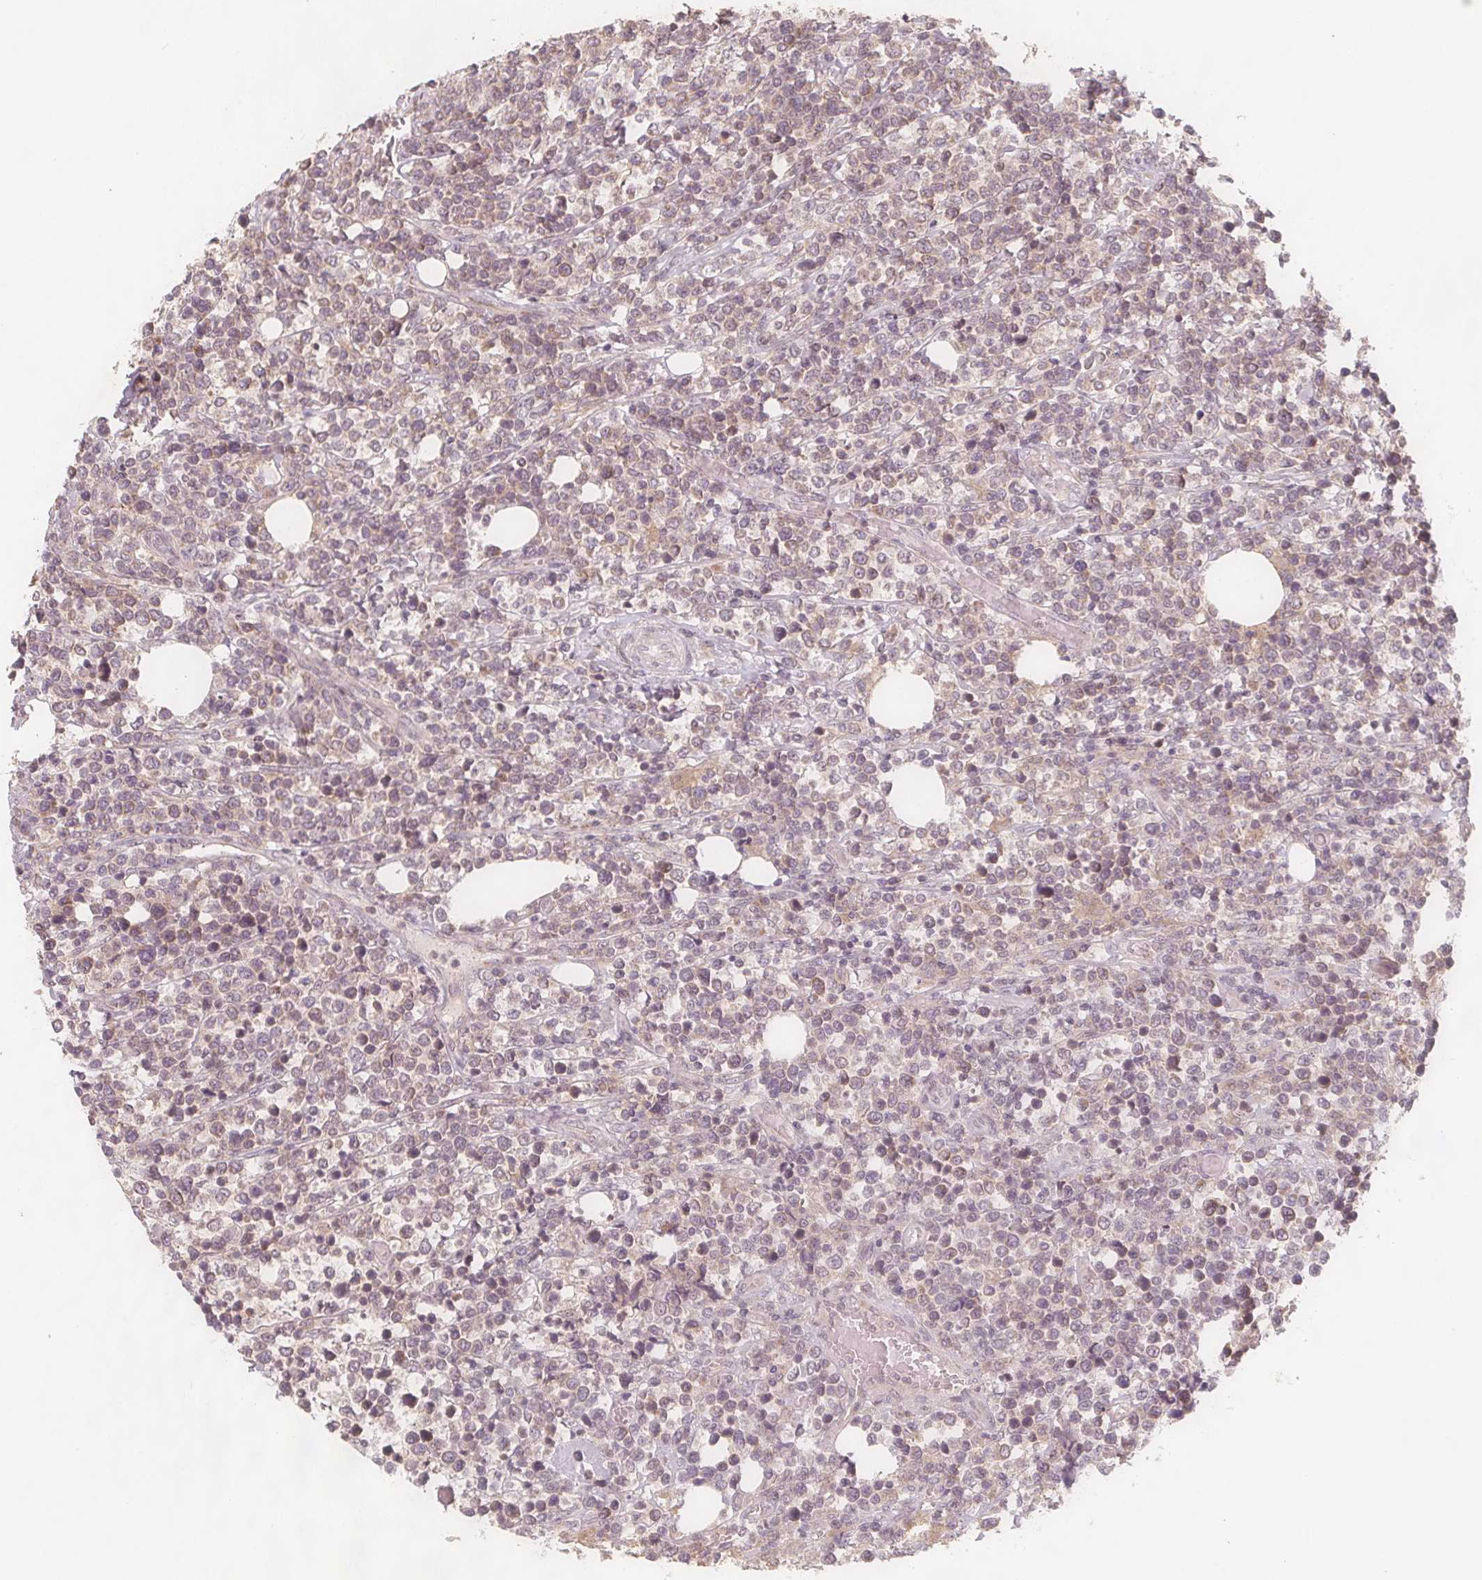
{"staining": {"intensity": "negative", "quantity": "none", "location": "none"}, "tissue": "lymphoma", "cell_type": "Tumor cells", "image_type": "cancer", "snomed": [{"axis": "morphology", "description": "Malignant lymphoma, non-Hodgkin's type, High grade"}, {"axis": "topography", "description": "Soft tissue"}], "caption": "This is an IHC histopathology image of human lymphoma. There is no positivity in tumor cells.", "gene": "NCSTN", "patient": {"sex": "female", "age": 56}}